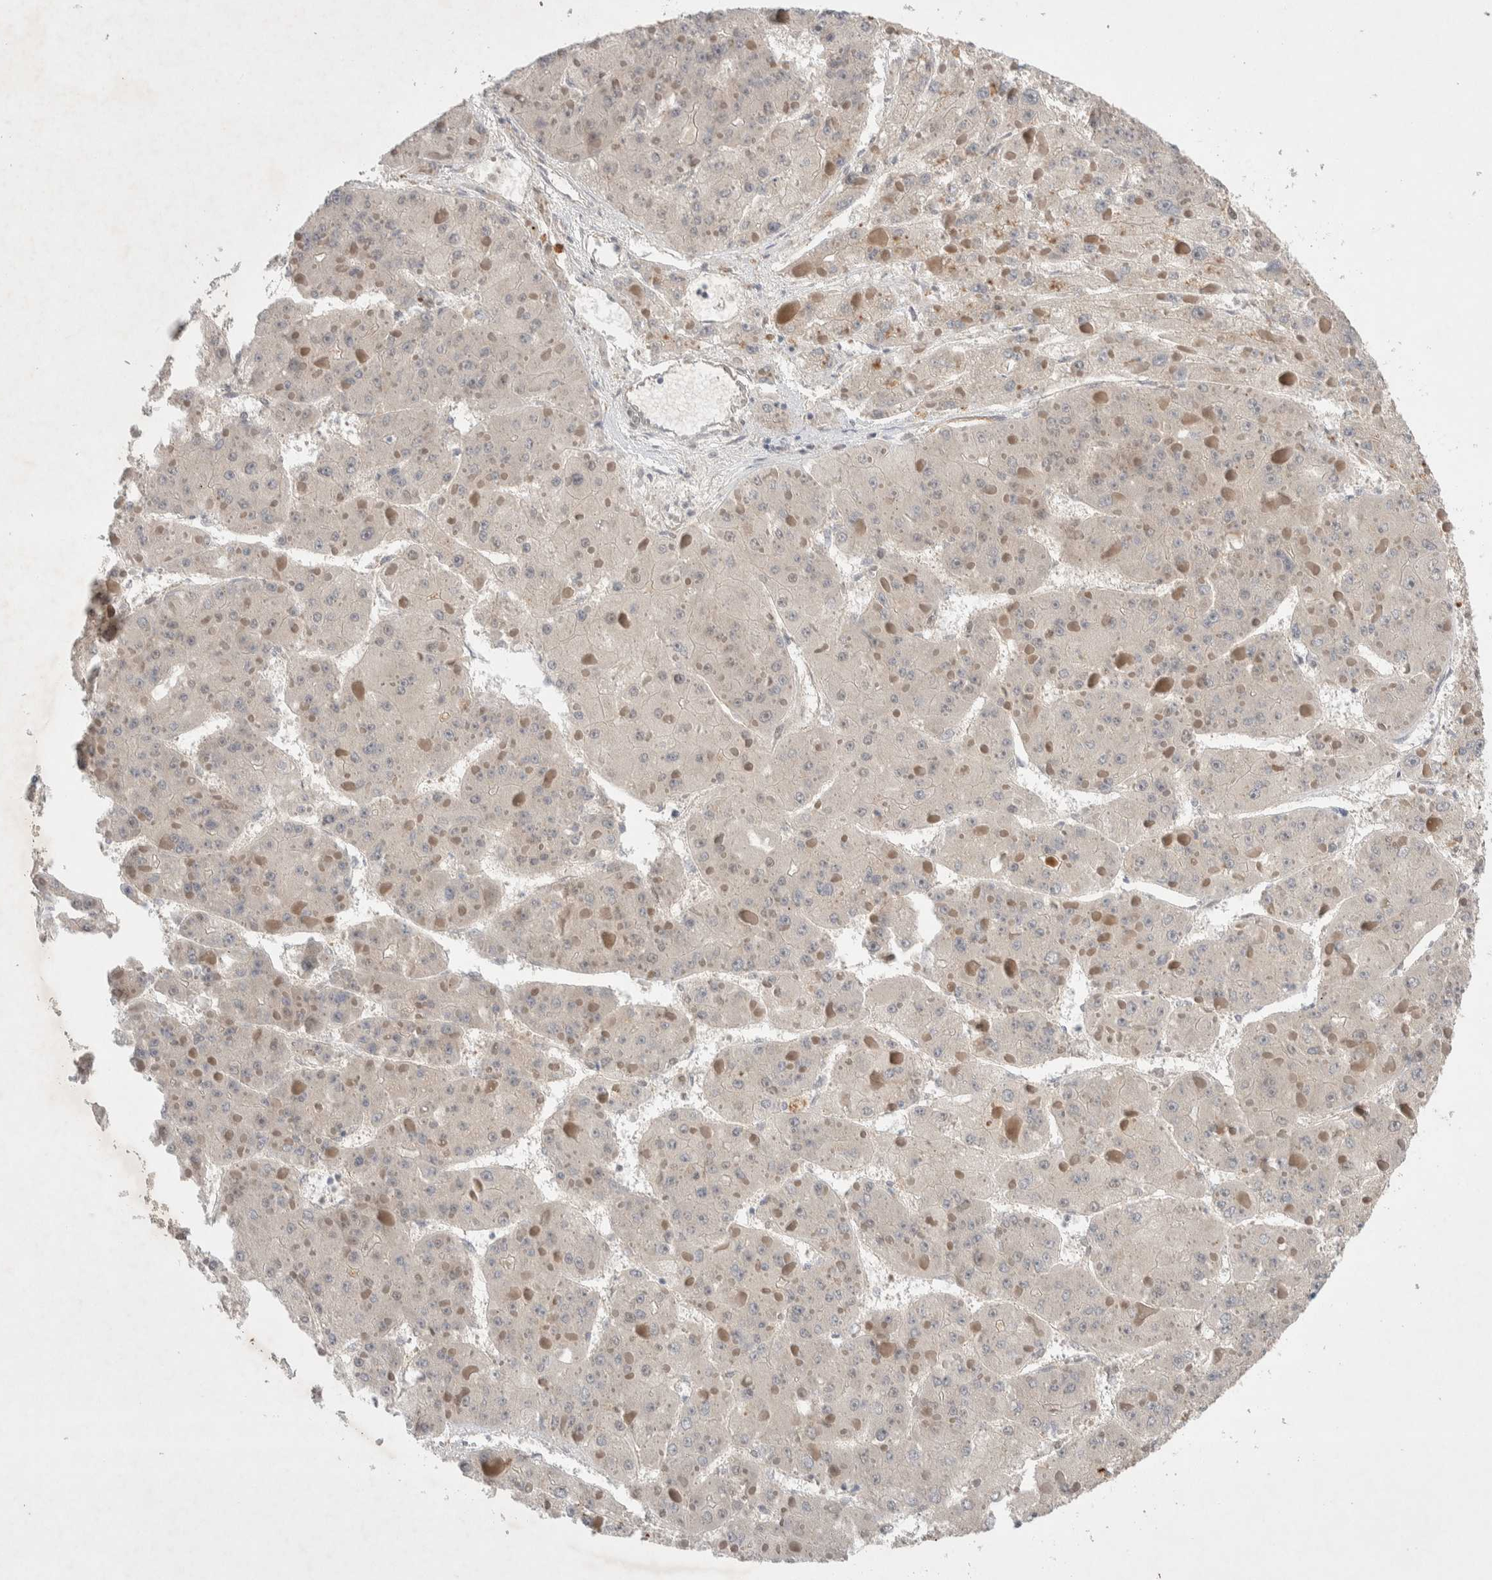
{"staining": {"intensity": "negative", "quantity": "none", "location": "none"}, "tissue": "liver cancer", "cell_type": "Tumor cells", "image_type": "cancer", "snomed": [{"axis": "morphology", "description": "Carcinoma, Hepatocellular, NOS"}, {"axis": "topography", "description": "Liver"}], "caption": "DAB (3,3'-diaminobenzidine) immunohistochemical staining of liver cancer (hepatocellular carcinoma) demonstrates no significant positivity in tumor cells.", "gene": "ZNF704", "patient": {"sex": "female", "age": 73}}